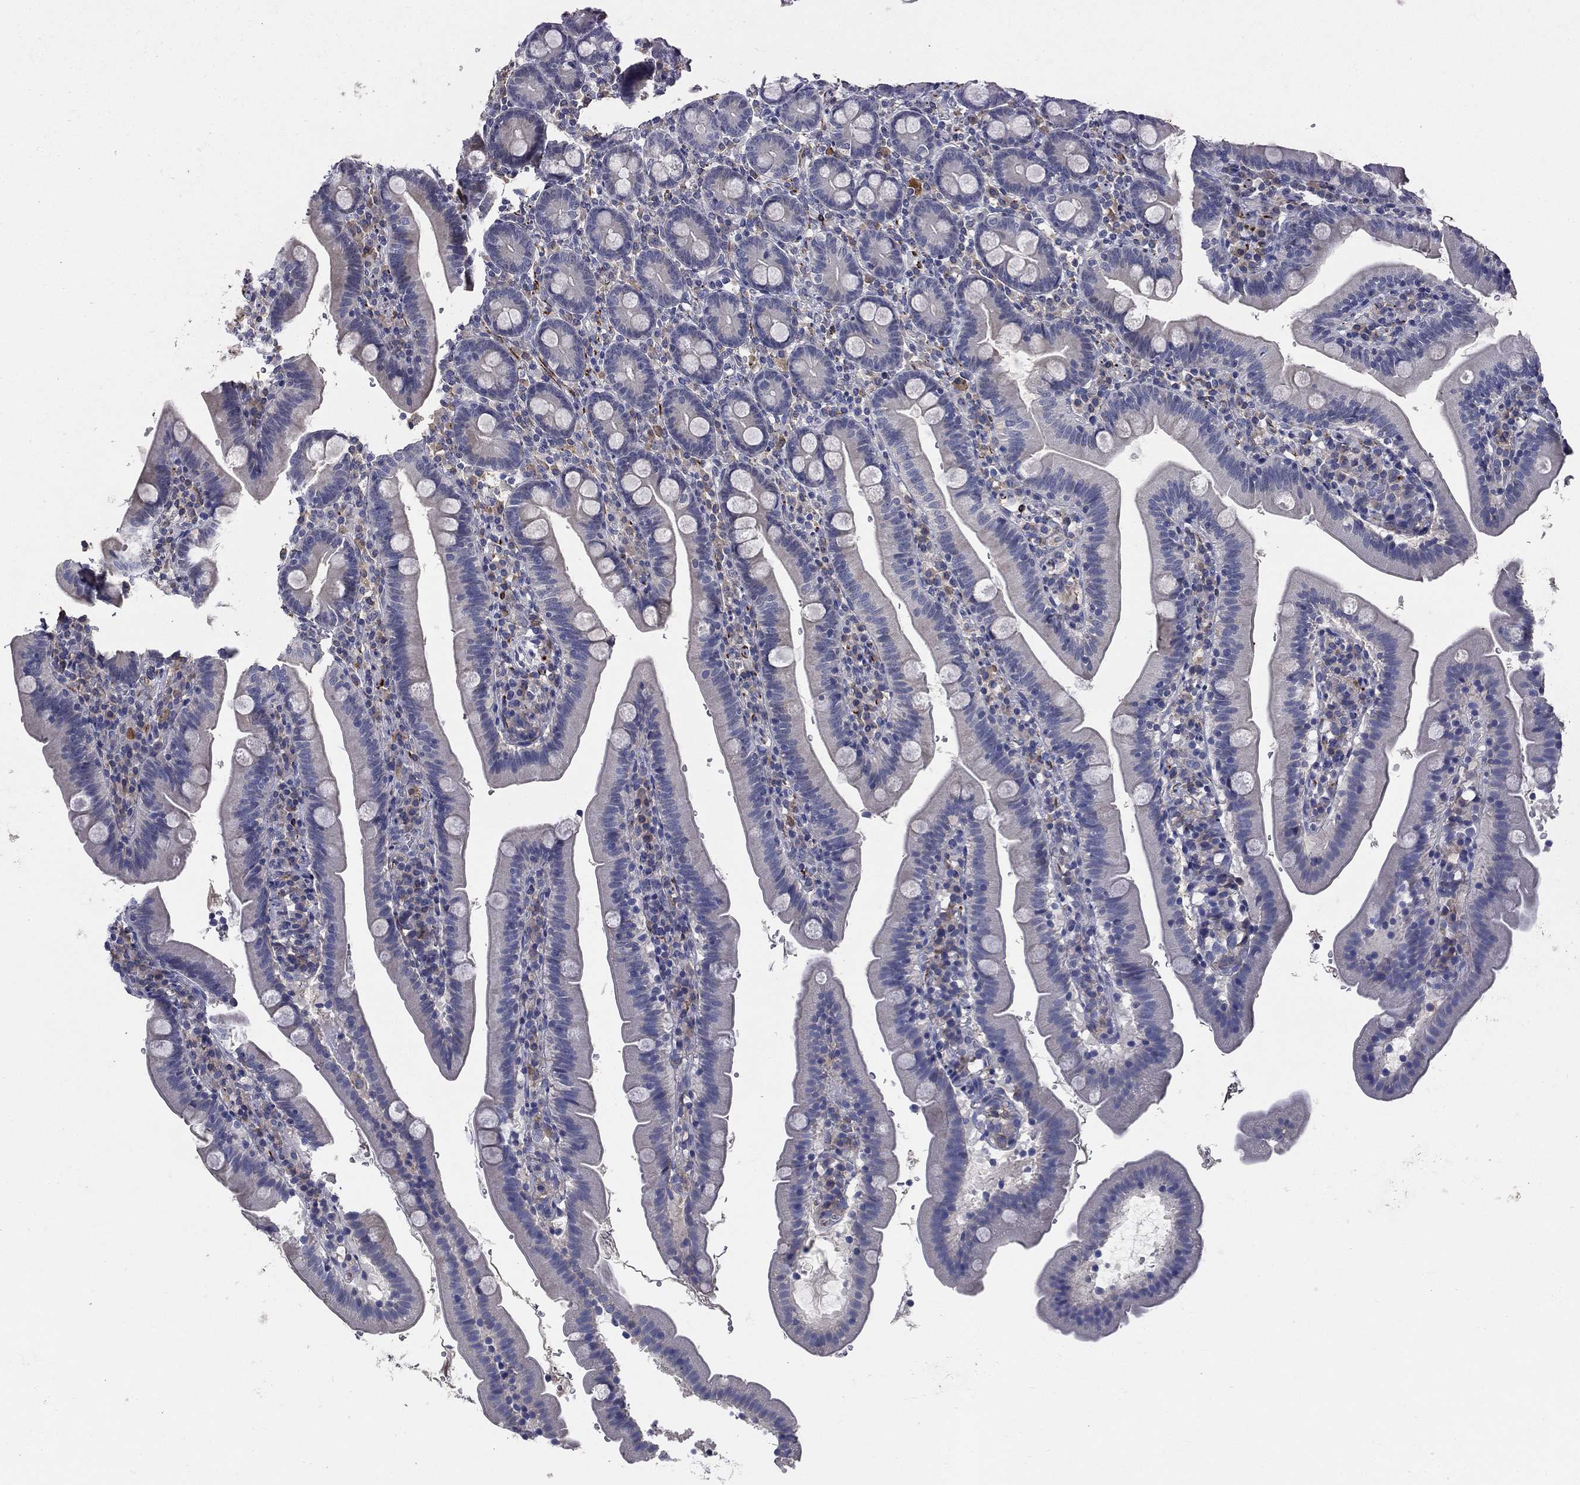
{"staining": {"intensity": "negative", "quantity": "none", "location": "none"}, "tissue": "duodenum", "cell_type": "Glandular cells", "image_type": "normal", "snomed": [{"axis": "morphology", "description": "Normal tissue, NOS"}, {"axis": "topography", "description": "Duodenum"}], "caption": "A high-resolution histopathology image shows IHC staining of normal duodenum, which shows no significant expression in glandular cells.", "gene": "CD274", "patient": {"sex": "female", "age": 67}}